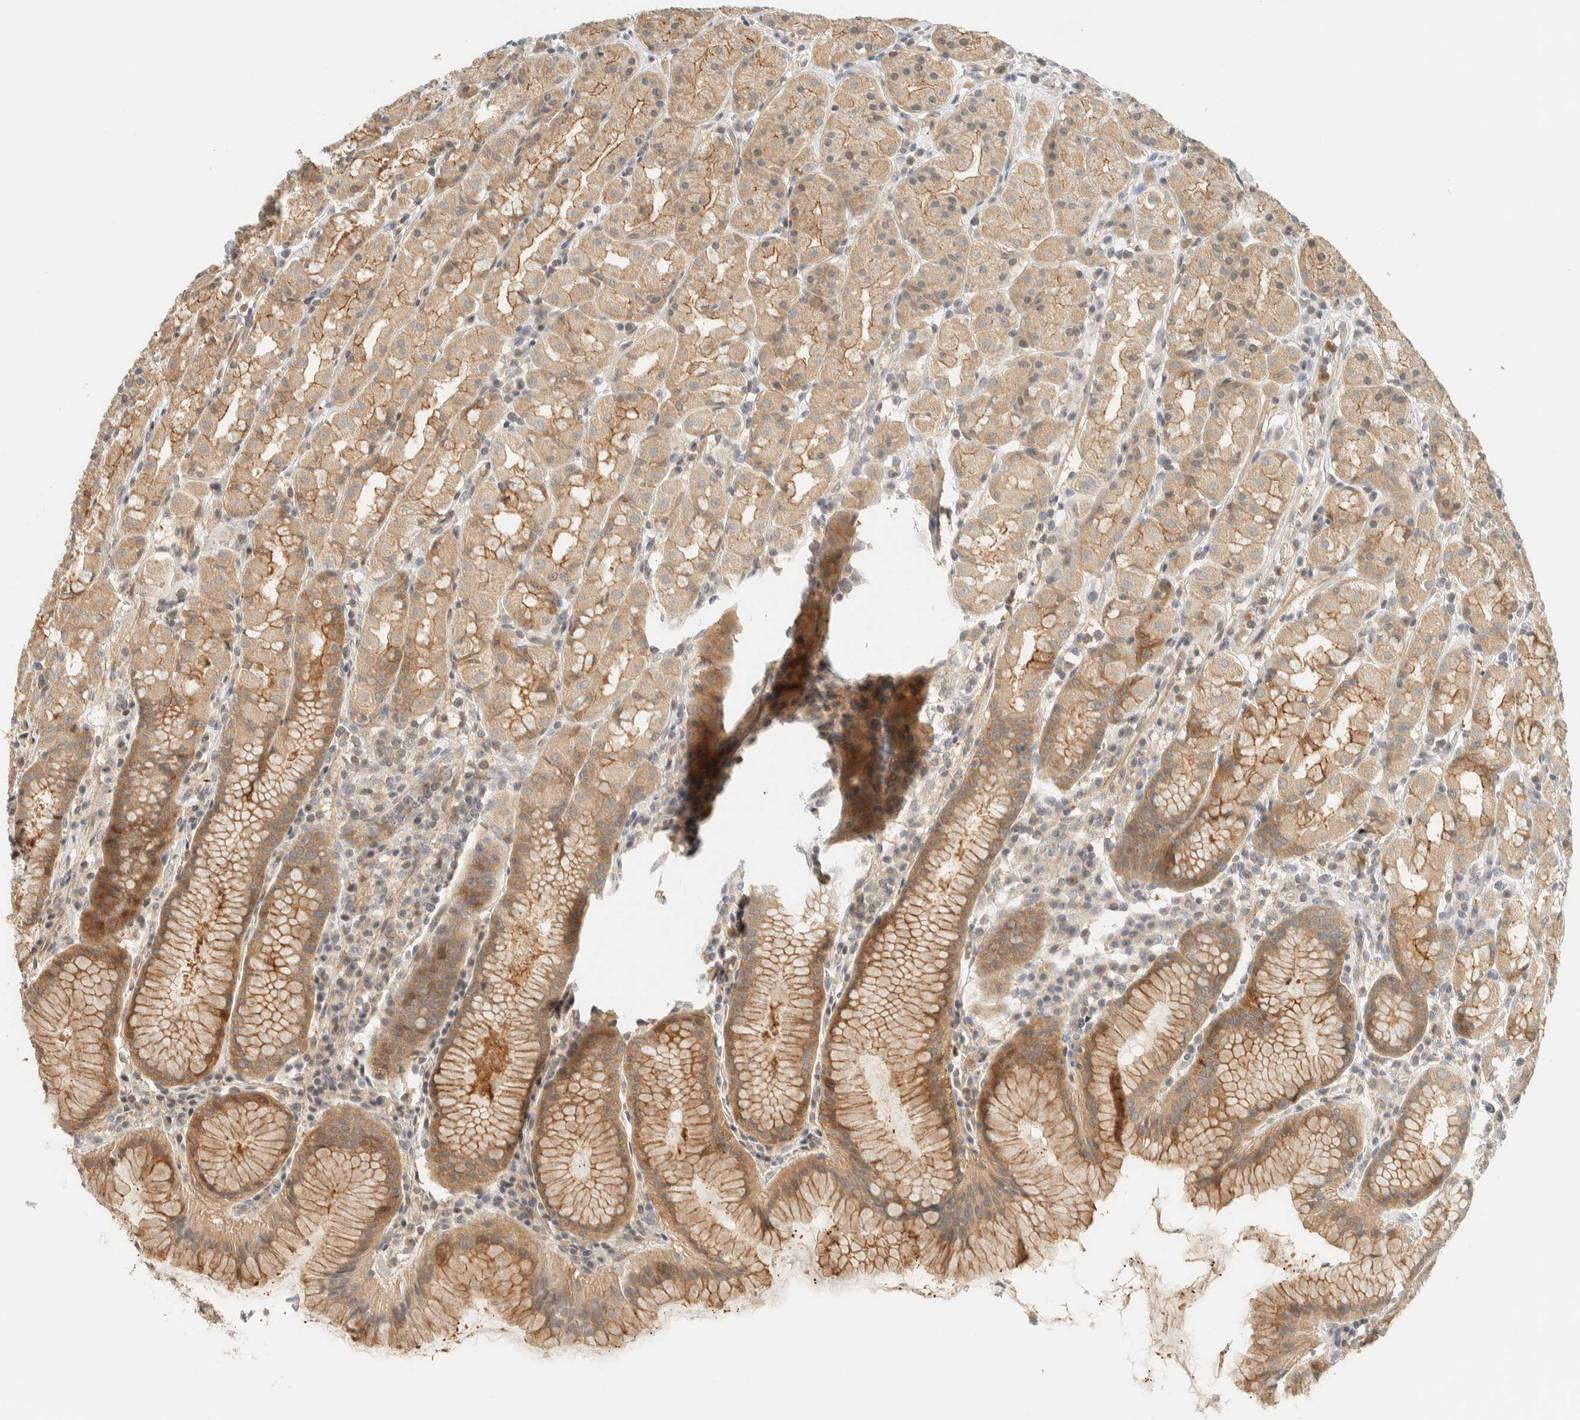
{"staining": {"intensity": "moderate", "quantity": ">75%", "location": "cytoplasmic/membranous"}, "tissue": "stomach", "cell_type": "Glandular cells", "image_type": "normal", "snomed": [{"axis": "morphology", "description": "Normal tissue, NOS"}, {"axis": "topography", "description": "Stomach, lower"}], "caption": "High-power microscopy captured an IHC image of normal stomach, revealing moderate cytoplasmic/membranous expression in approximately >75% of glandular cells. (Brightfield microscopy of DAB IHC at high magnification).", "gene": "ARFGEF1", "patient": {"sex": "female", "age": 56}}